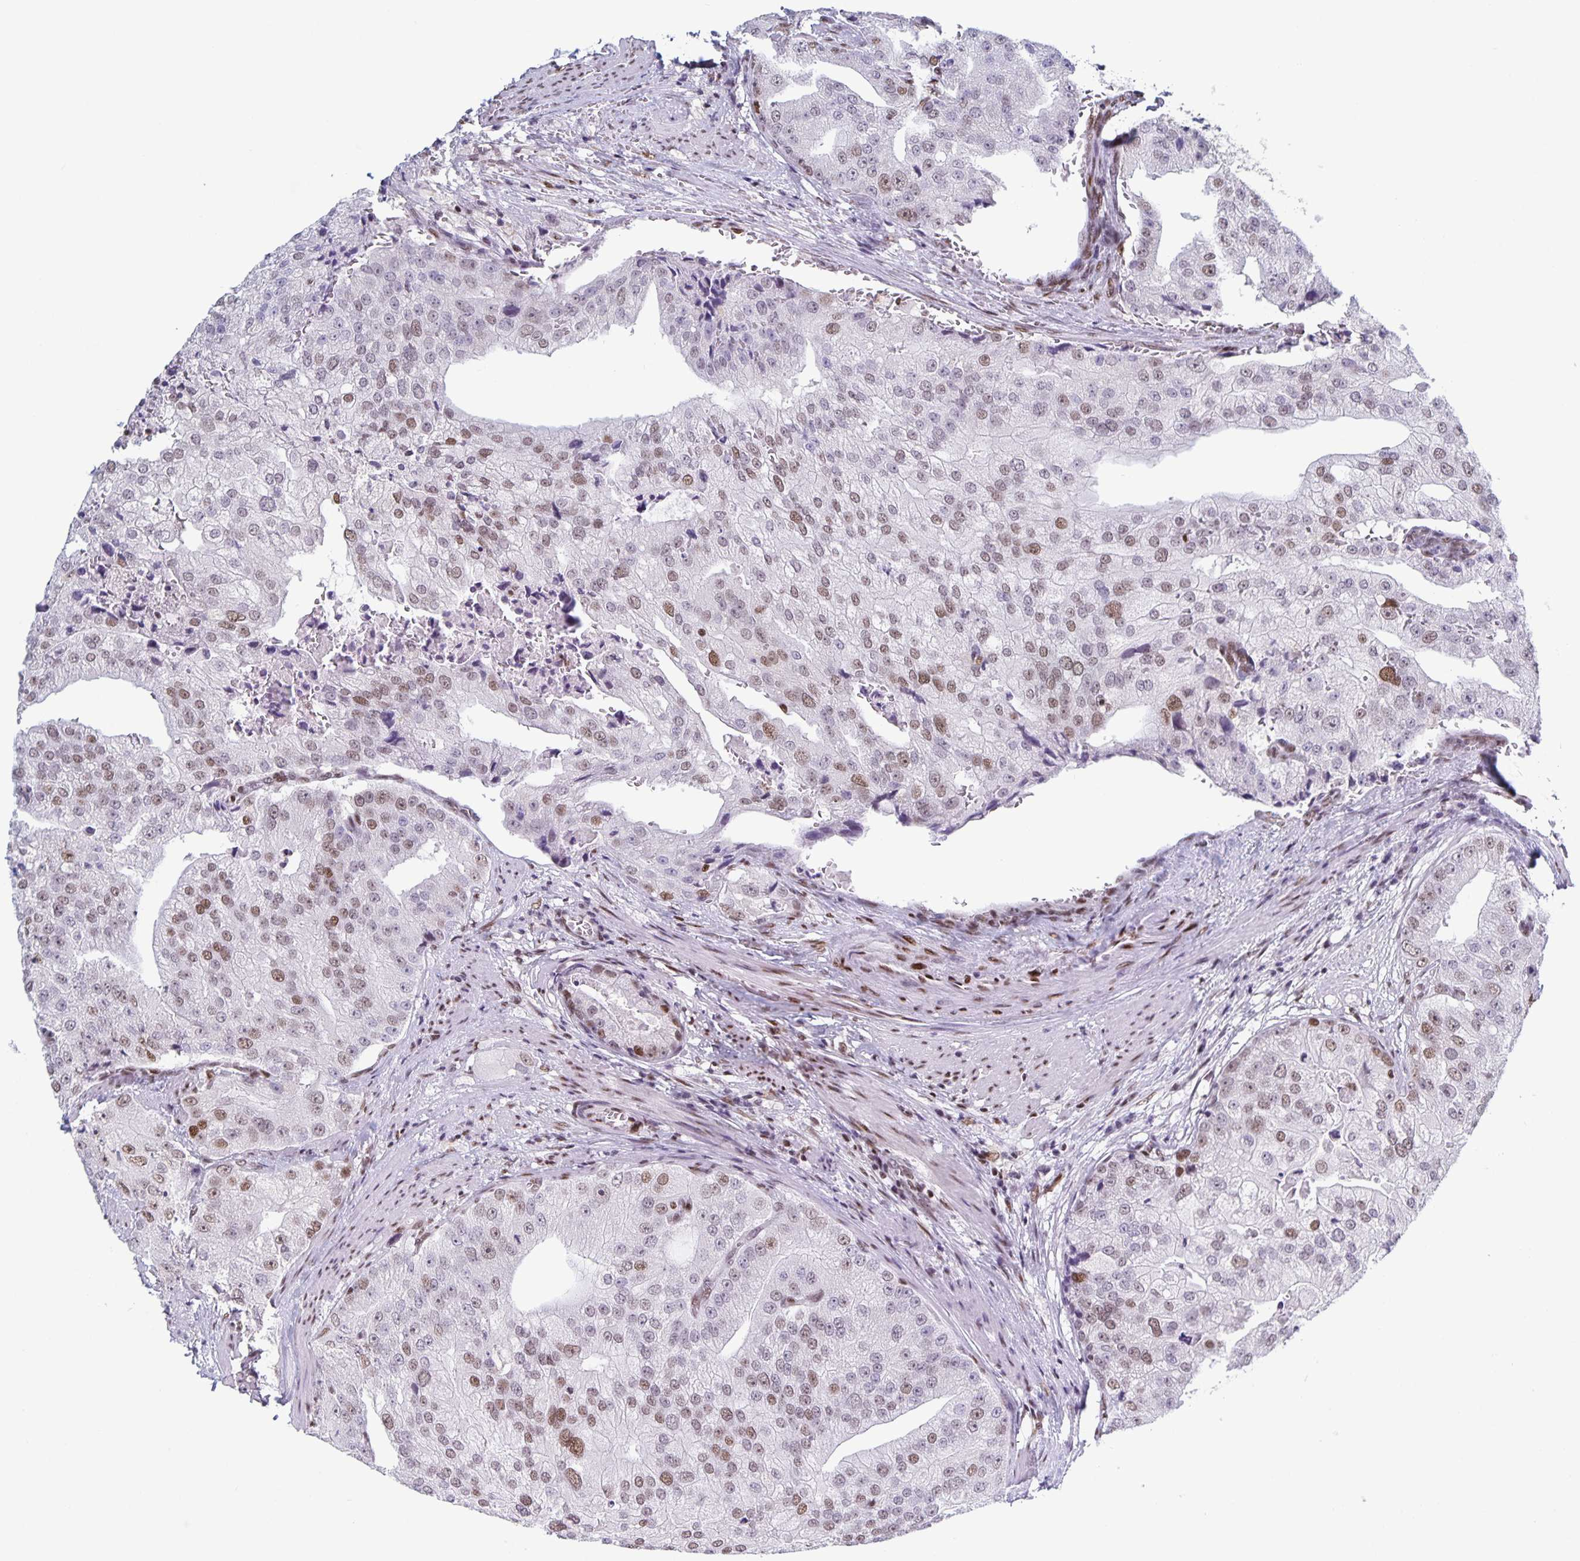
{"staining": {"intensity": "weak", "quantity": "25%-75%", "location": "nuclear"}, "tissue": "prostate cancer", "cell_type": "Tumor cells", "image_type": "cancer", "snomed": [{"axis": "morphology", "description": "Adenocarcinoma, High grade"}, {"axis": "topography", "description": "Prostate"}], "caption": "Prostate cancer (adenocarcinoma (high-grade)) stained with DAB immunohistochemistry demonstrates low levels of weak nuclear expression in approximately 25%-75% of tumor cells.", "gene": "JUND", "patient": {"sex": "male", "age": 70}}